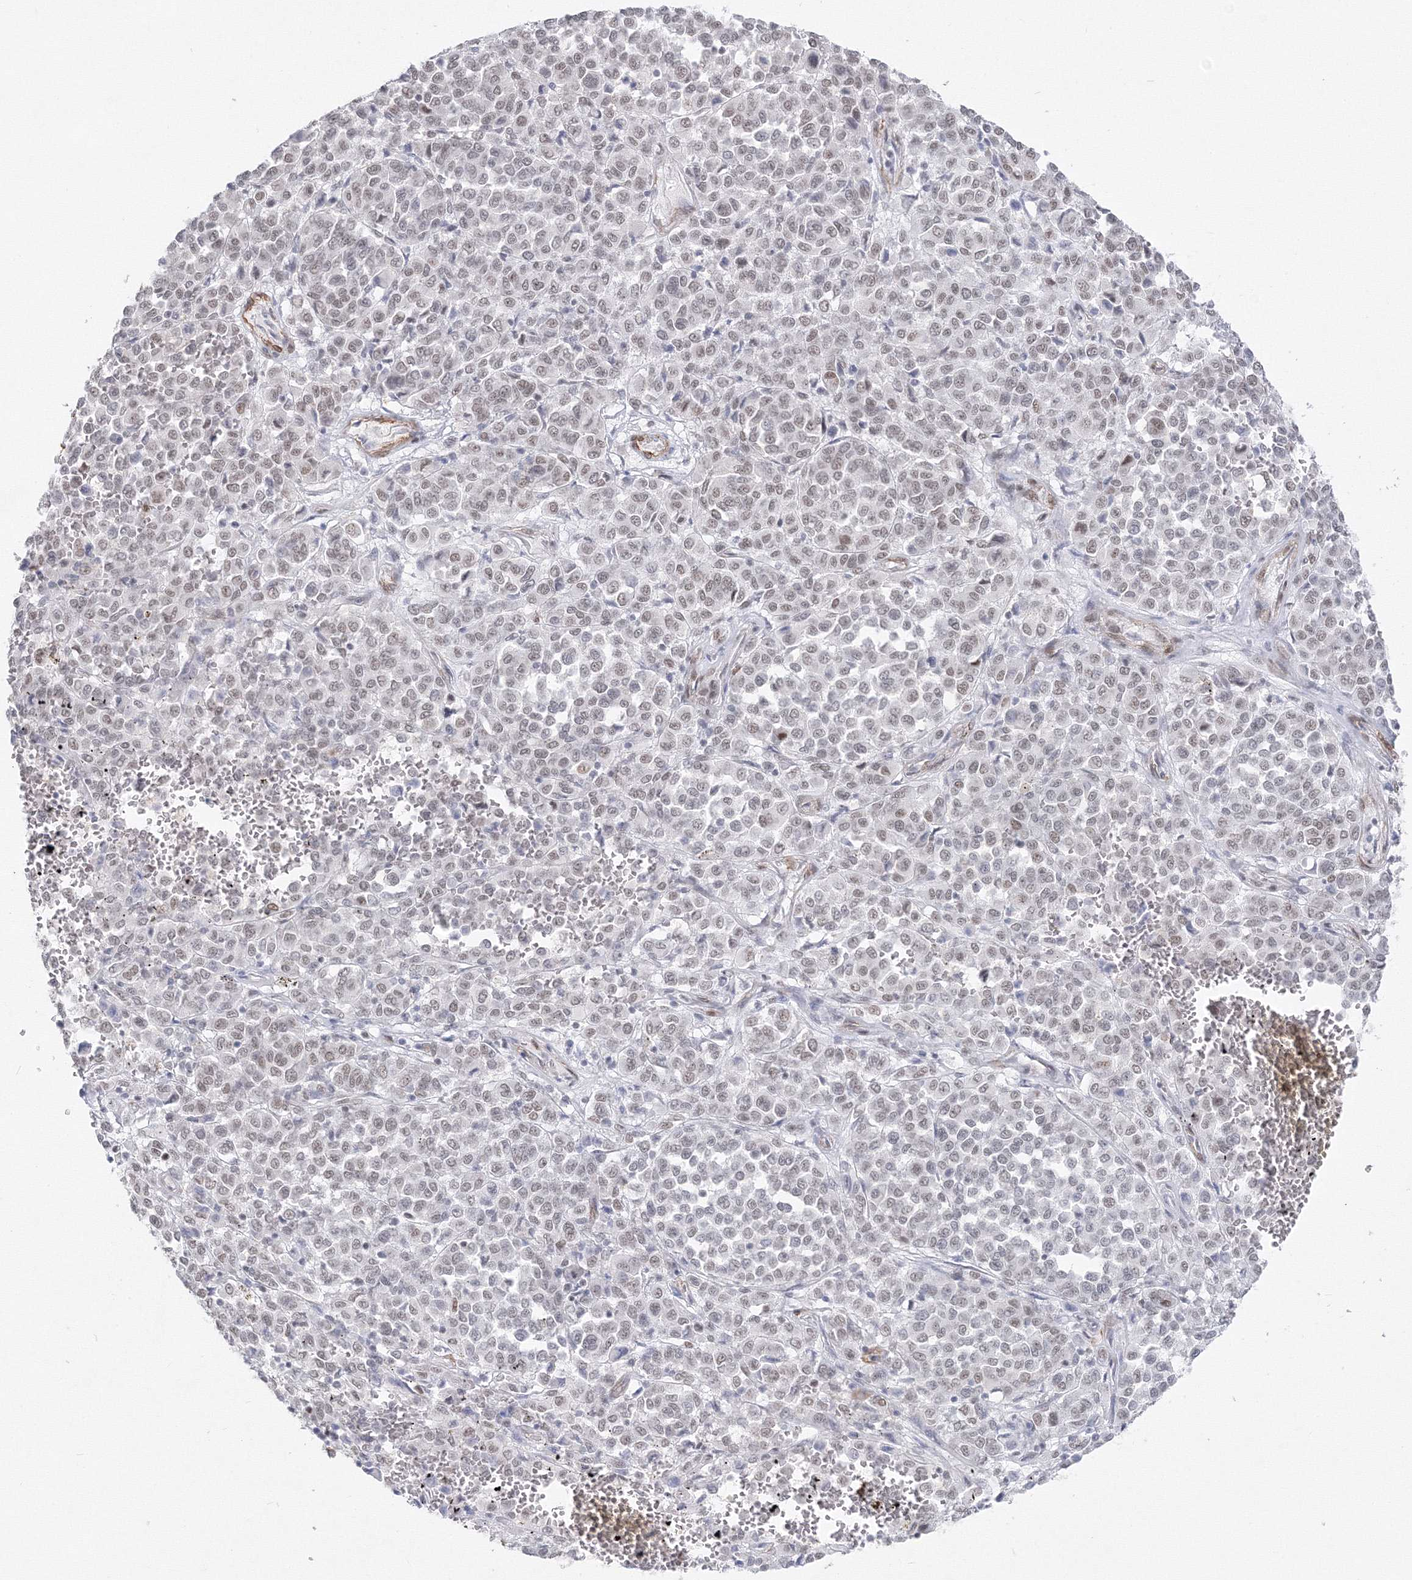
{"staining": {"intensity": "negative", "quantity": "none", "location": "none"}, "tissue": "melanoma", "cell_type": "Tumor cells", "image_type": "cancer", "snomed": [{"axis": "morphology", "description": "Malignant melanoma, Metastatic site"}, {"axis": "topography", "description": "Pancreas"}], "caption": "IHC photomicrograph of human melanoma stained for a protein (brown), which shows no positivity in tumor cells. Nuclei are stained in blue.", "gene": "ZNF638", "patient": {"sex": "female", "age": 30}}